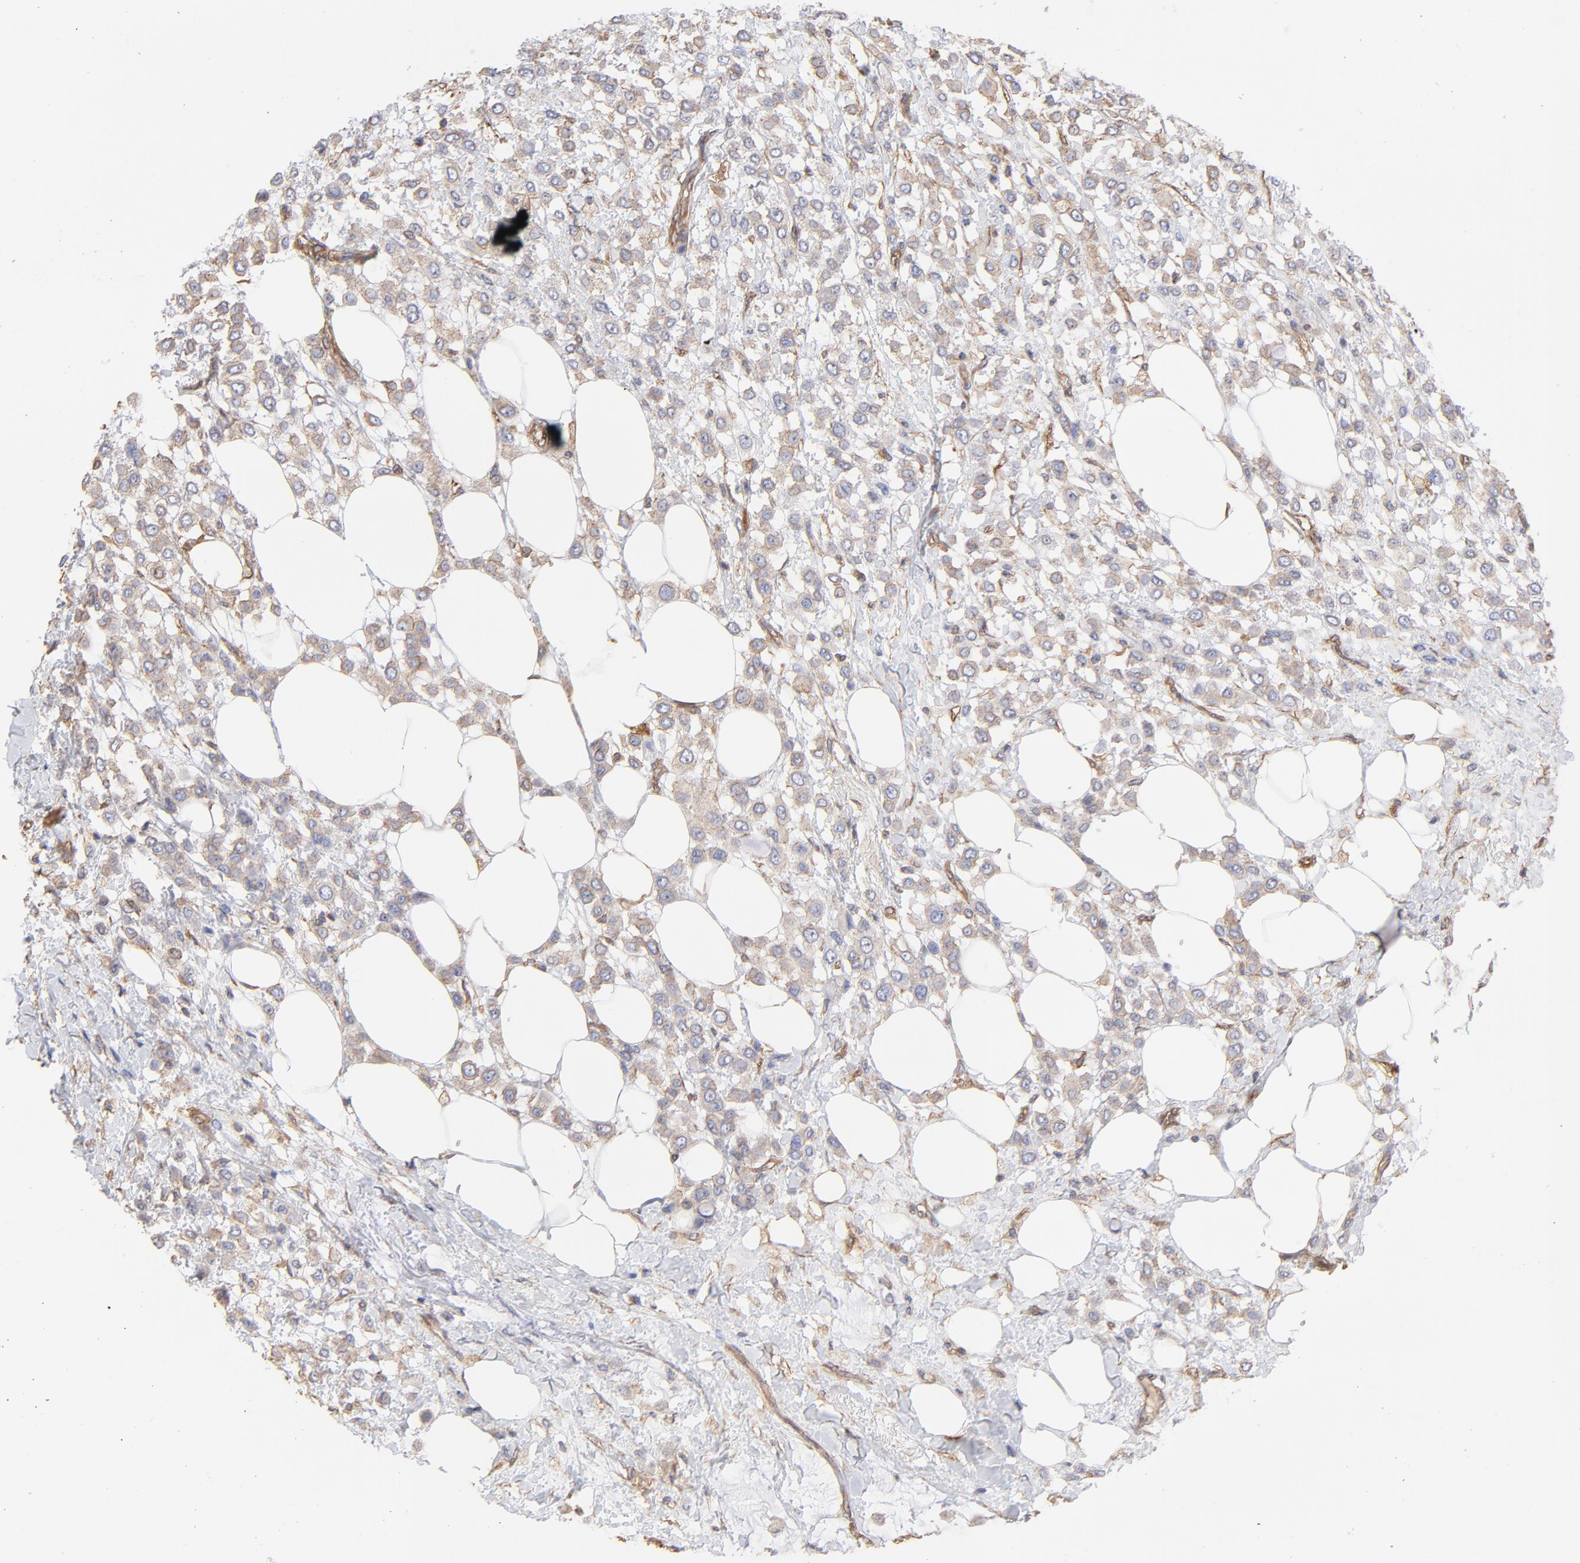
{"staining": {"intensity": "moderate", "quantity": ">75%", "location": "cytoplasmic/membranous"}, "tissue": "breast cancer", "cell_type": "Tumor cells", "image_type": "cancer", "snomed": [{"axis": "morphology", "description": "Lobular carcinoma"}, {"axis": "topography", "description": "Breast"}], "caption": "Tumor cells reveal moderate cytoplasmic/membranous positivity in about >75% of cells in breast cancer.", "gene": "LRCH2", "patient": {"sex": "female", "age": 85}}